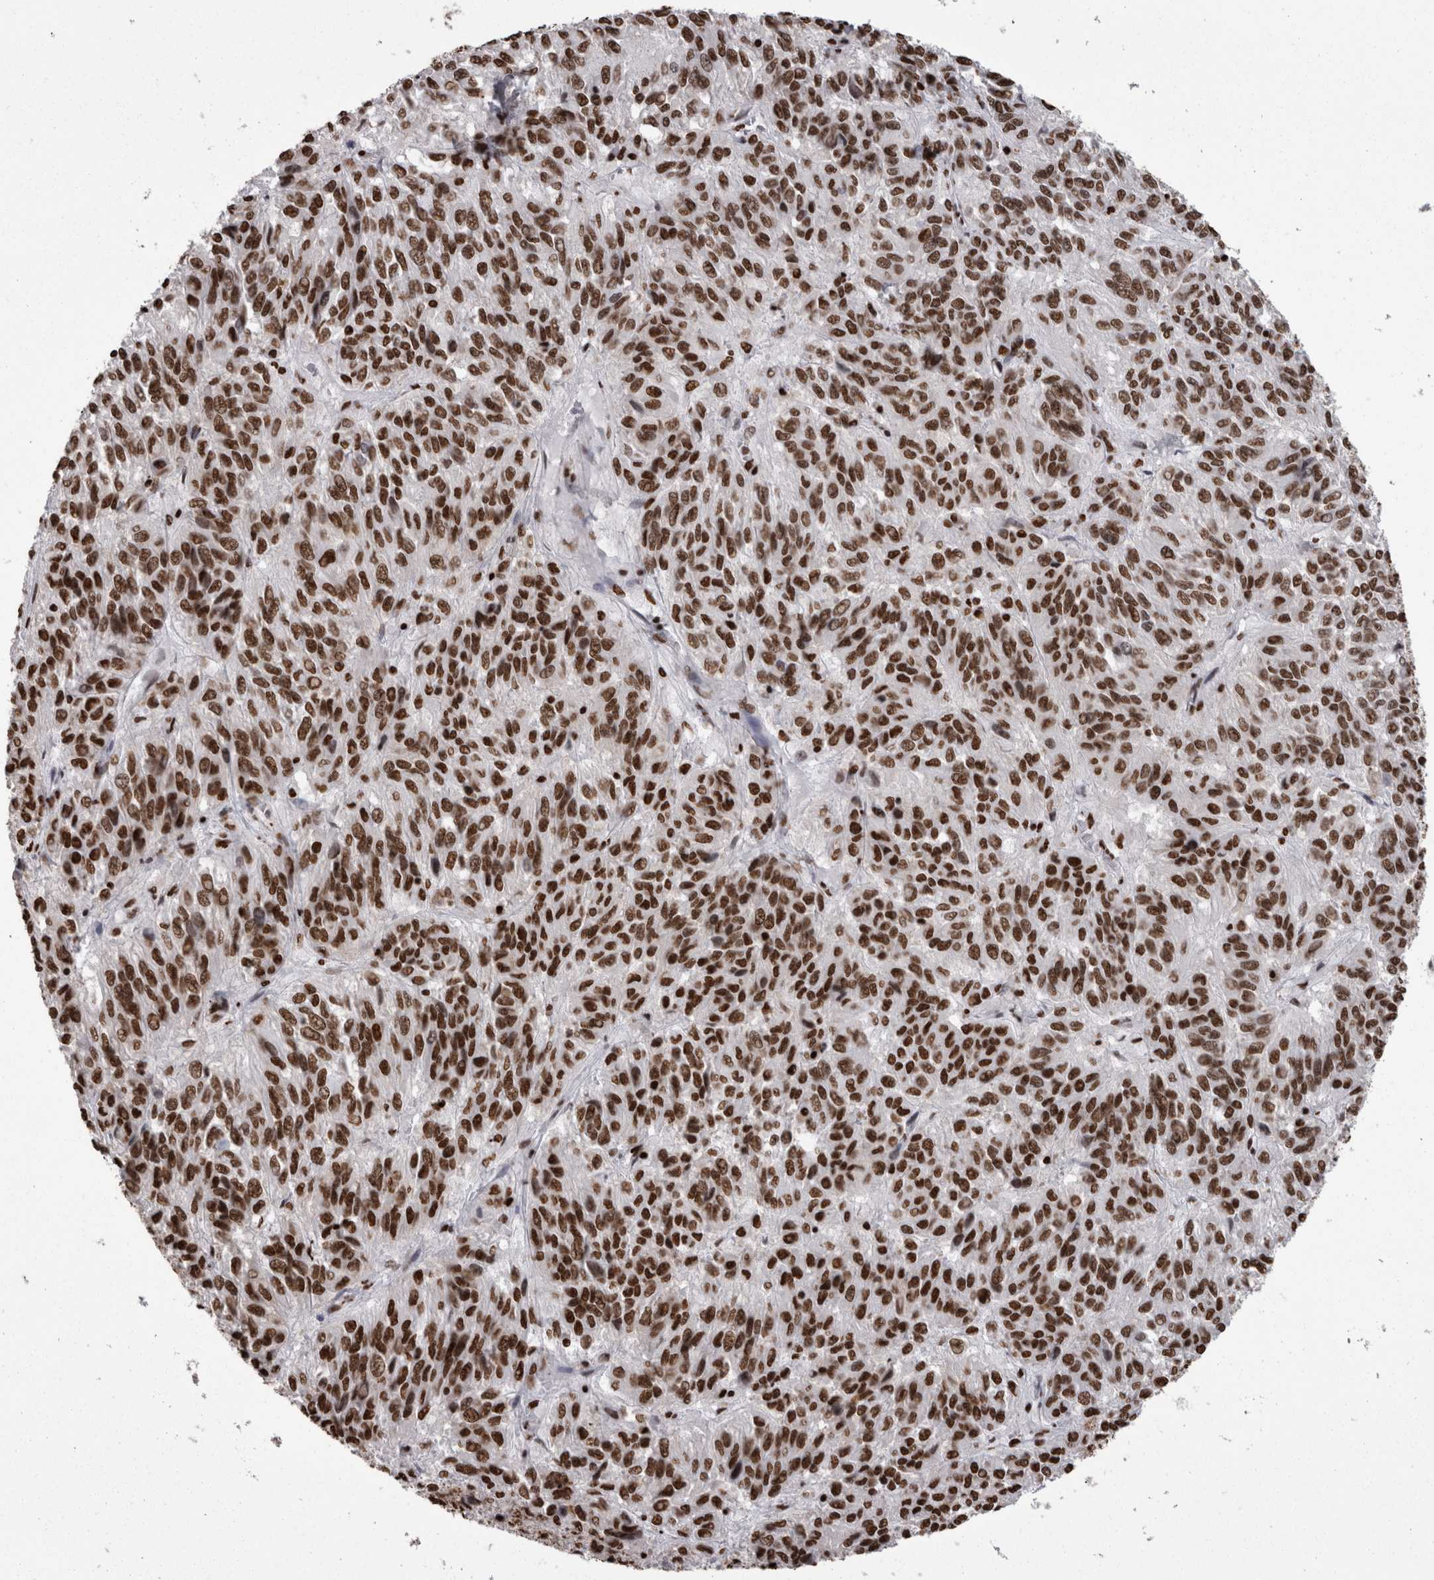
{"staining": {"intensity": "strong", "quantity": ">75%", "location": "nuclear"}, "tissue": "melanoma", "cell_type": "Tumor cells", "image_type": "cancer", "snomed": [{"axis": "morphology", "description": "Malignant melanoma, Metastatic site"}, {"axis": "topography", "description": "Lung"}], "caption": "Immunohistochemical staining of human malignant melanoma (metastatic site) demonstrates high levels of strong nuclear positivity in about >75% of tumor cells. (brown staining indicates protein expression, while blue staining denotes nuclei).", "gene": "HNRNPM", "patient": {"sex": "male", "age": 64}}